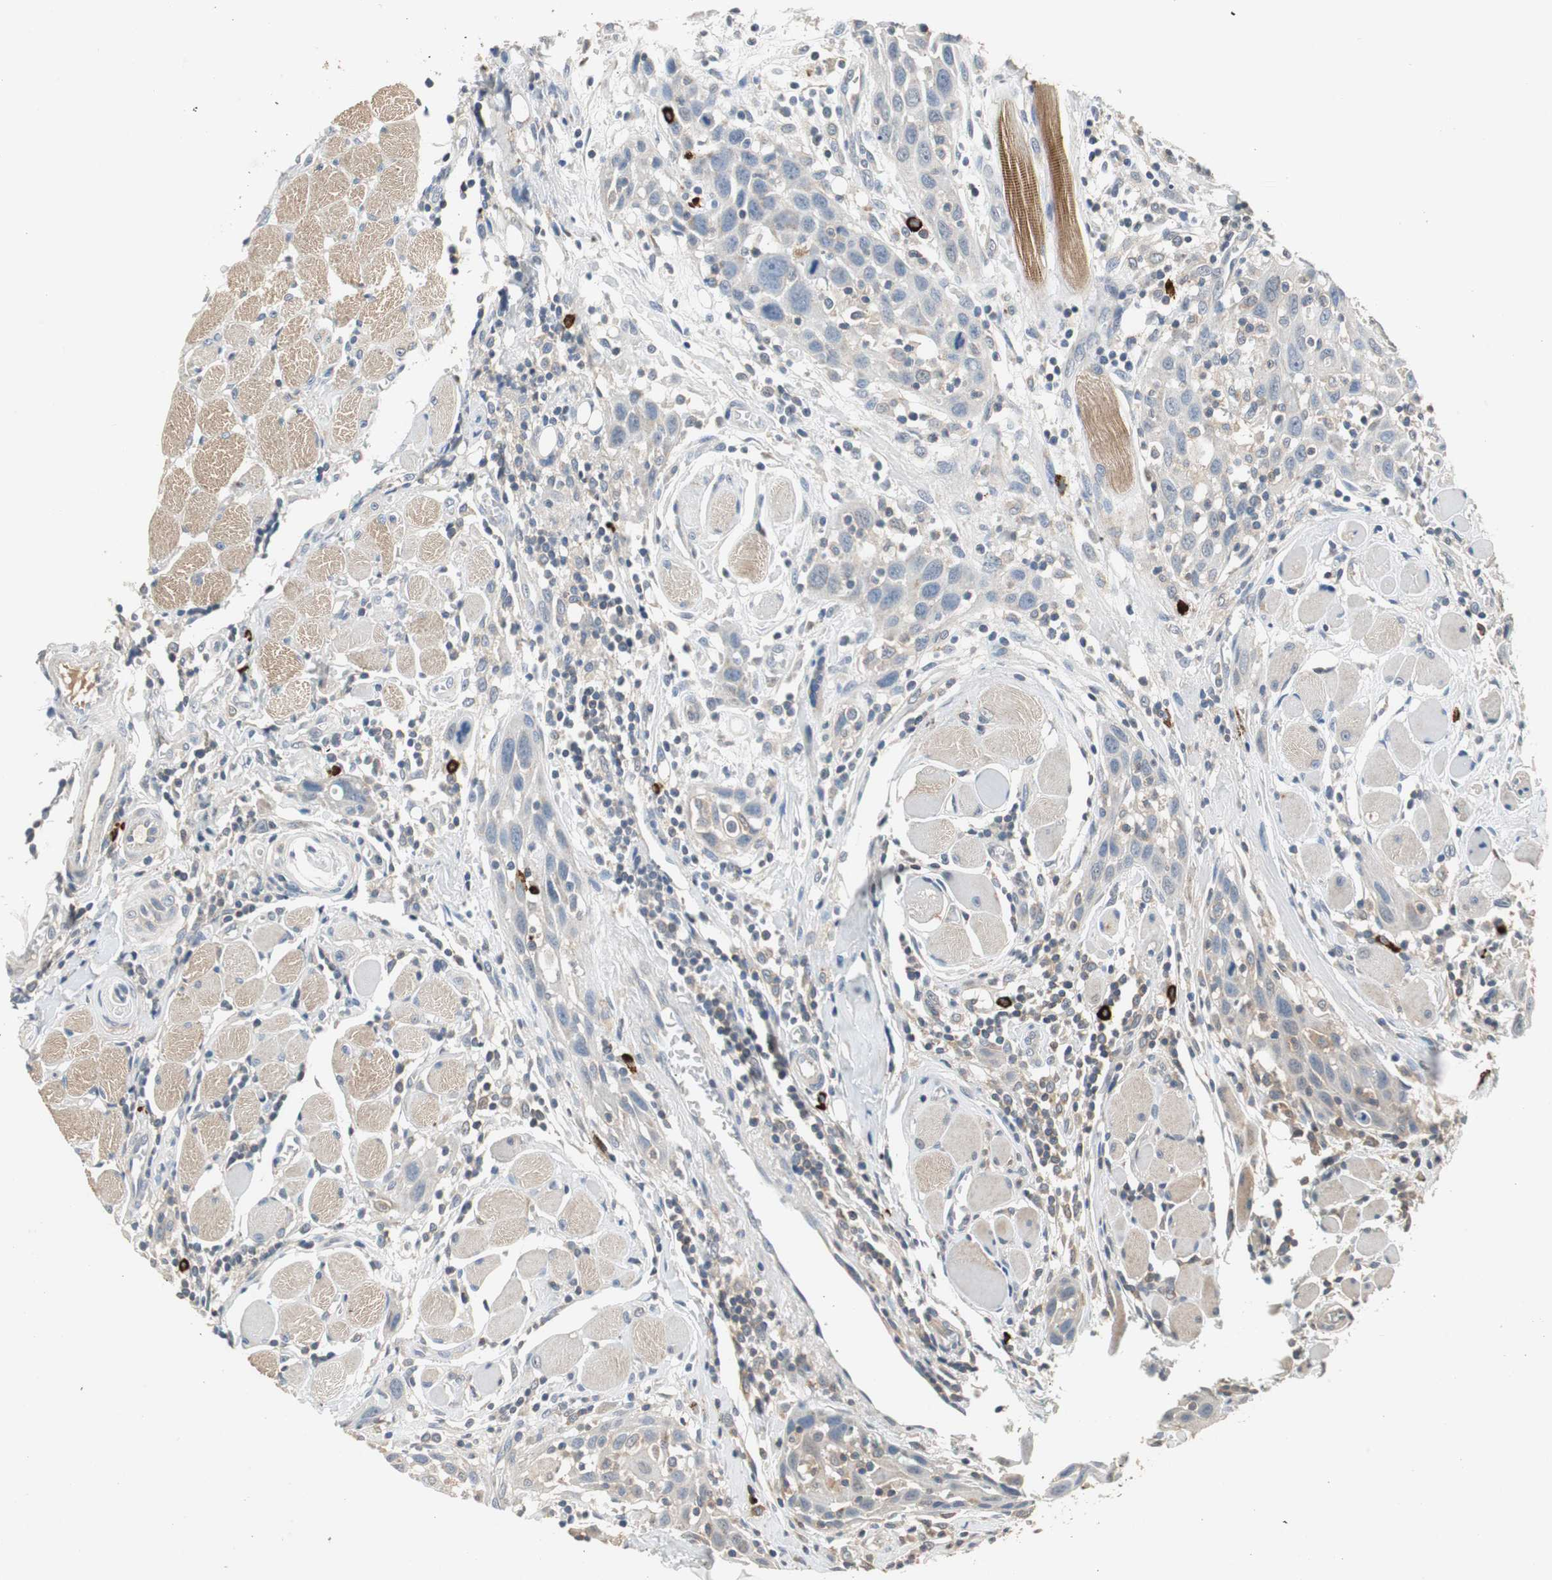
{"staining": {"intensity": "weak", "quantity": "<25%", "location": "cytoplasmic/membranous"}, "tissue": "head and neck cancer", "cell_type": "Tumor cells", "image_type": "cancer", "snomed": [{"axis": "morphology", "description": "Squamous cell carcinoma, NOS"}, {"axis": "topography", "description": "Oral tissue"}, {"axis": "topography", "description": "Head-Neck"}], "caption": "Immunohistochemistry (IHC) of head and neck cancer (squamous cell carcinoma) reveals no staining in tumor cells.", "gene": "SLC19A2", "patient": {"sex": "female", "age": 50}}